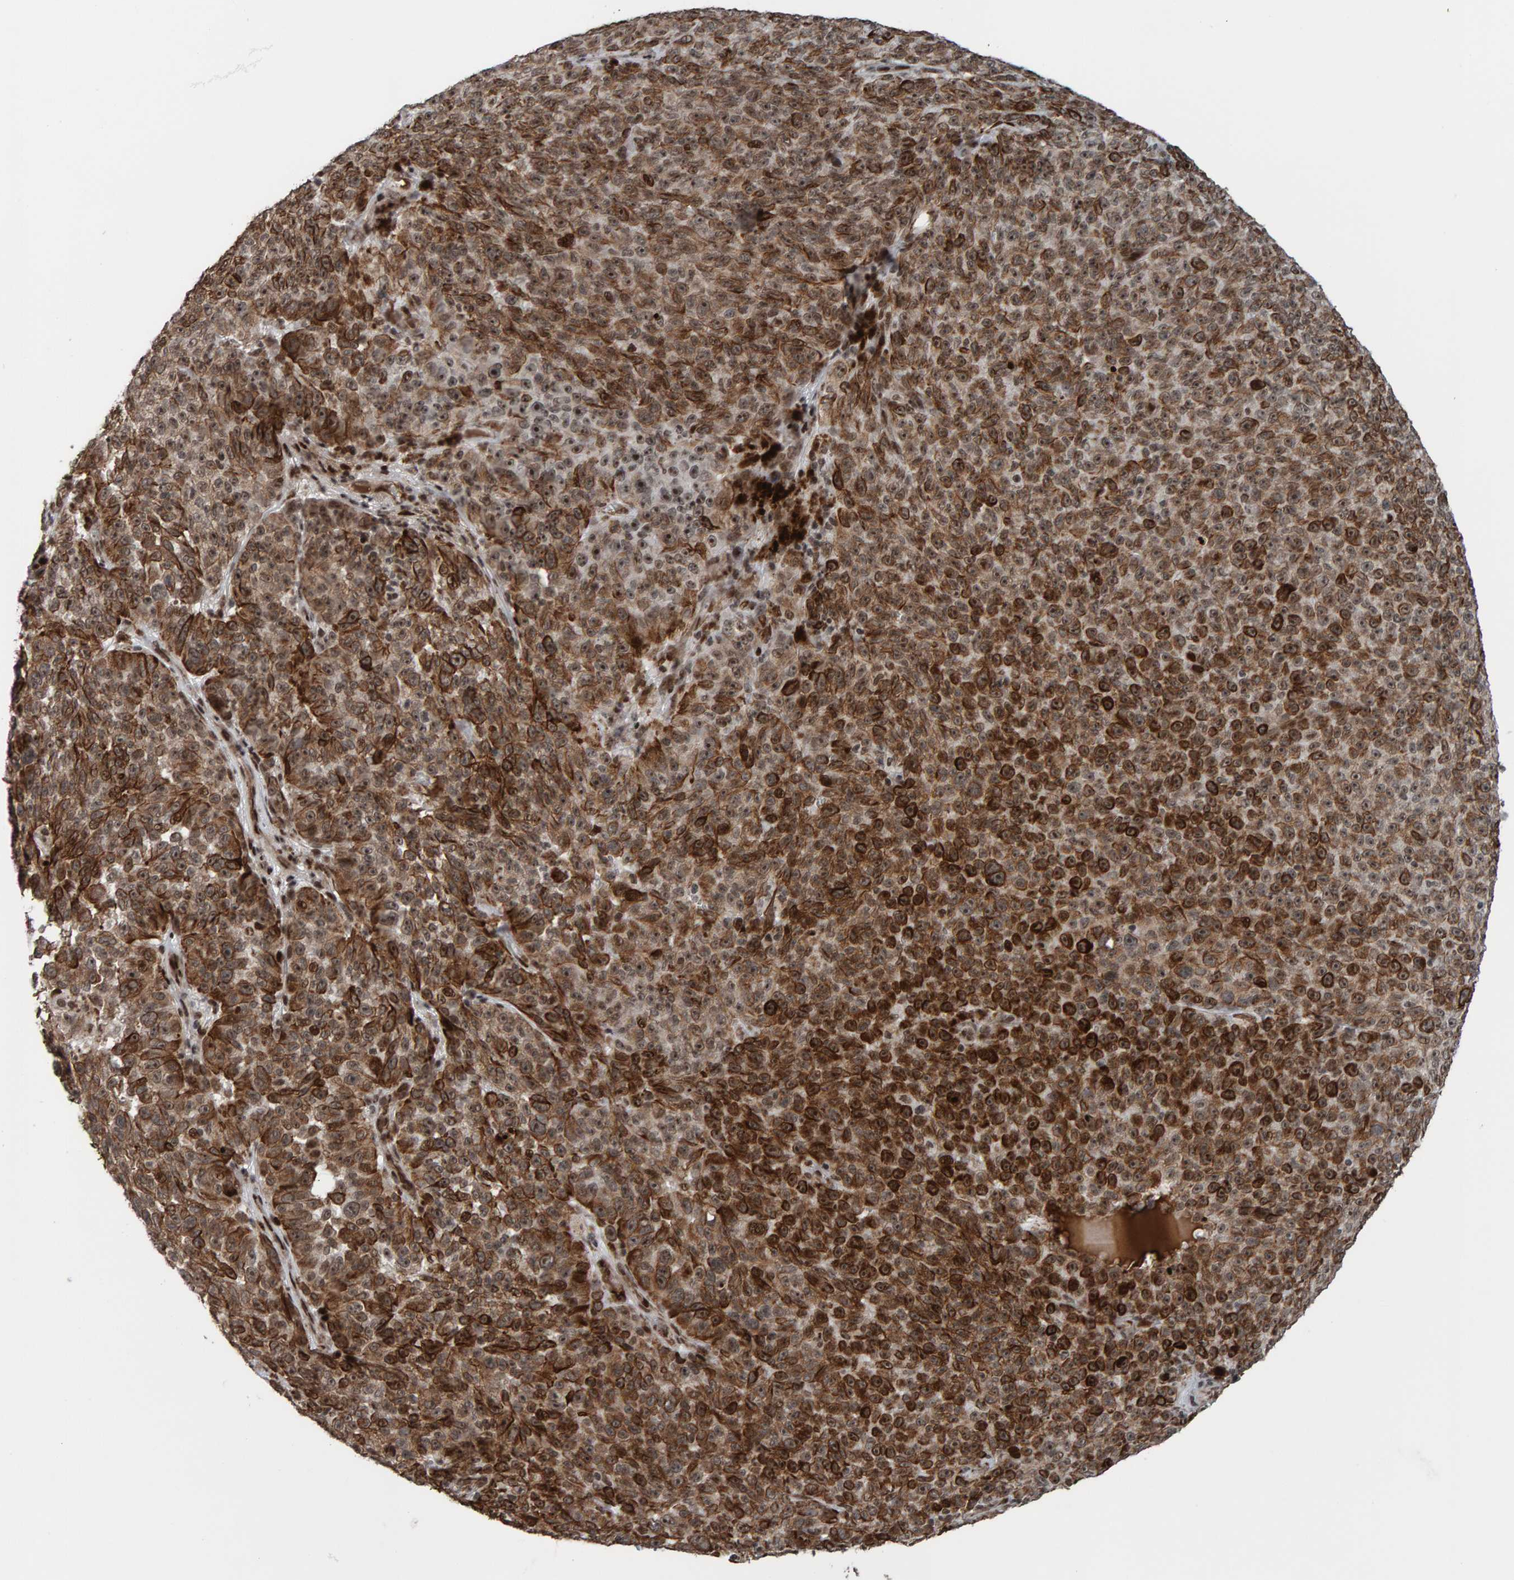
{"staining": {"intensity": "strong", "quantity": ">75%", "location": "cytoplasmic/membranous"}, "tissue": "melanoma", "cell_type": "Tumor cells", "image_type": "cancer", "snomed": [{"axis": "morphology", "description": "Malignant melanoma, NOS"}, {"axis": "topography", "description": "Skin"}], "caption": "This photomicrograph exhibits immunohistochemistry staining of human malignant melanoma, with high strong cytoplasmic/membranous positivity in about >75% of tumor cells.", "gene": "ZNF366", "patient": {"sex": "female", "age": 82}}